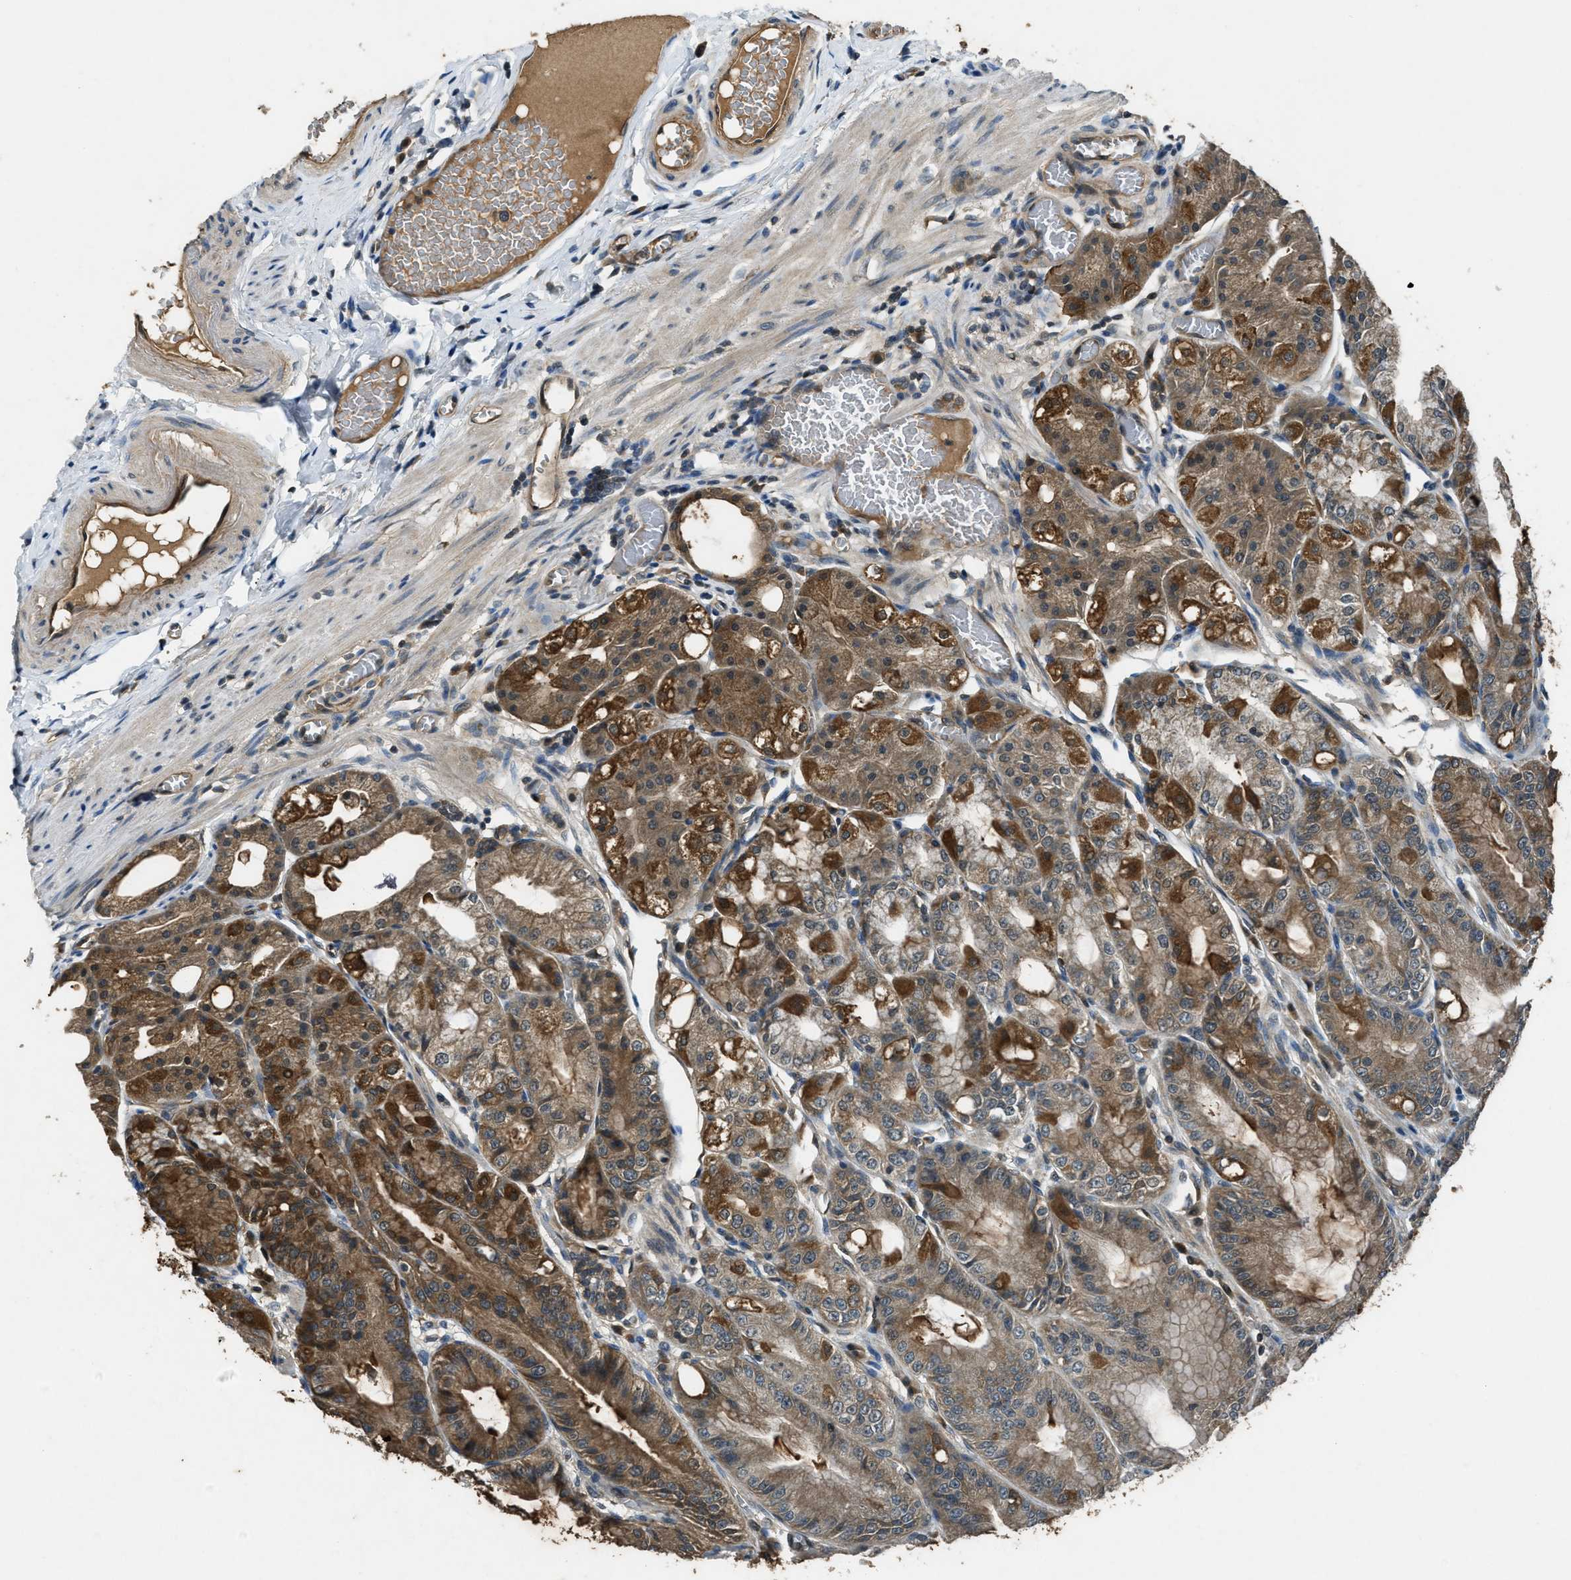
{"staining": {"intensity": "moderate", "quantity": ">75%", "location": "cytoplasmic/membranous"}, "tissue": "stomach", "cell_type": "Glandular cells", "image_type": "normal", "snomed": [{"axis": "morphology", "description": "Normal tissue, NOS"}, {"axis": "topography", "description": "Stomach, lower"}], "caption": "High-magnification brightfield microscopy of unremarkable stomach stained with DAB (brown) and counterstained with hematoxylin (blue). glandular cells exhibit moderate cytoplasmic/membranous expression is appreciated in approximately>75% of cells.", "gene": "DUSP6", "patient": {"sex": "male", "age": 71}}